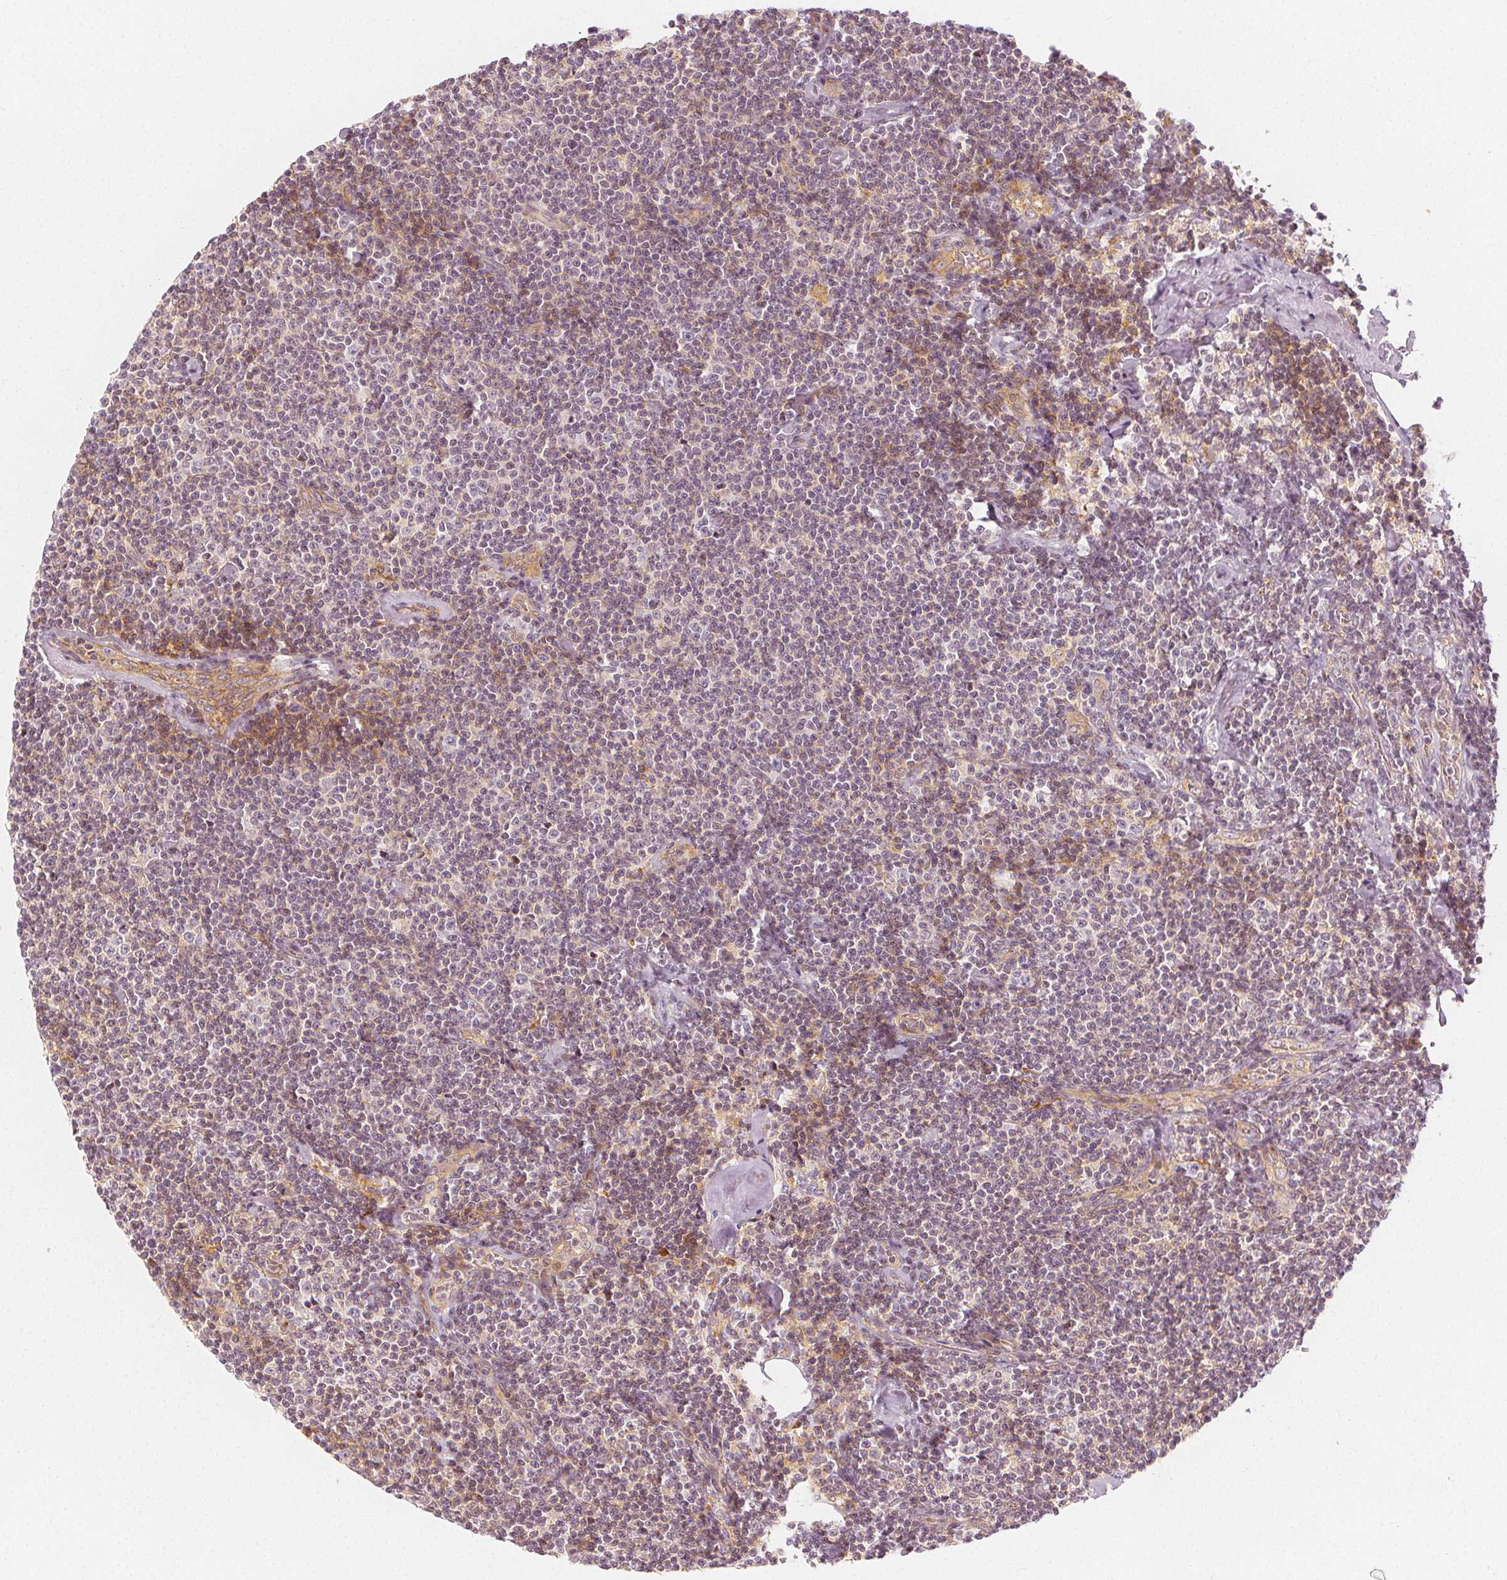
{"staining": {"intensity": "negative", "quantity": "none", "location": "none"}, "tissue": "lymphoma", "cell_type": "Tumor cells", "image_type": "cancer", "snomed": [{"axis": "morphology", "description": "Malignant lymphoma, non-Hodgkin's type, Low grade"}, {"axis": "topography", "description": "Lymph node"}], "caption": "Histopathology image shows no protein positivity in tumor cells of malignant lymphoma, non-Hodgkin's type (low-grade) tissue.", "gene": "ARHGAP26", "patient": {"sex": "male", "age": 81}}